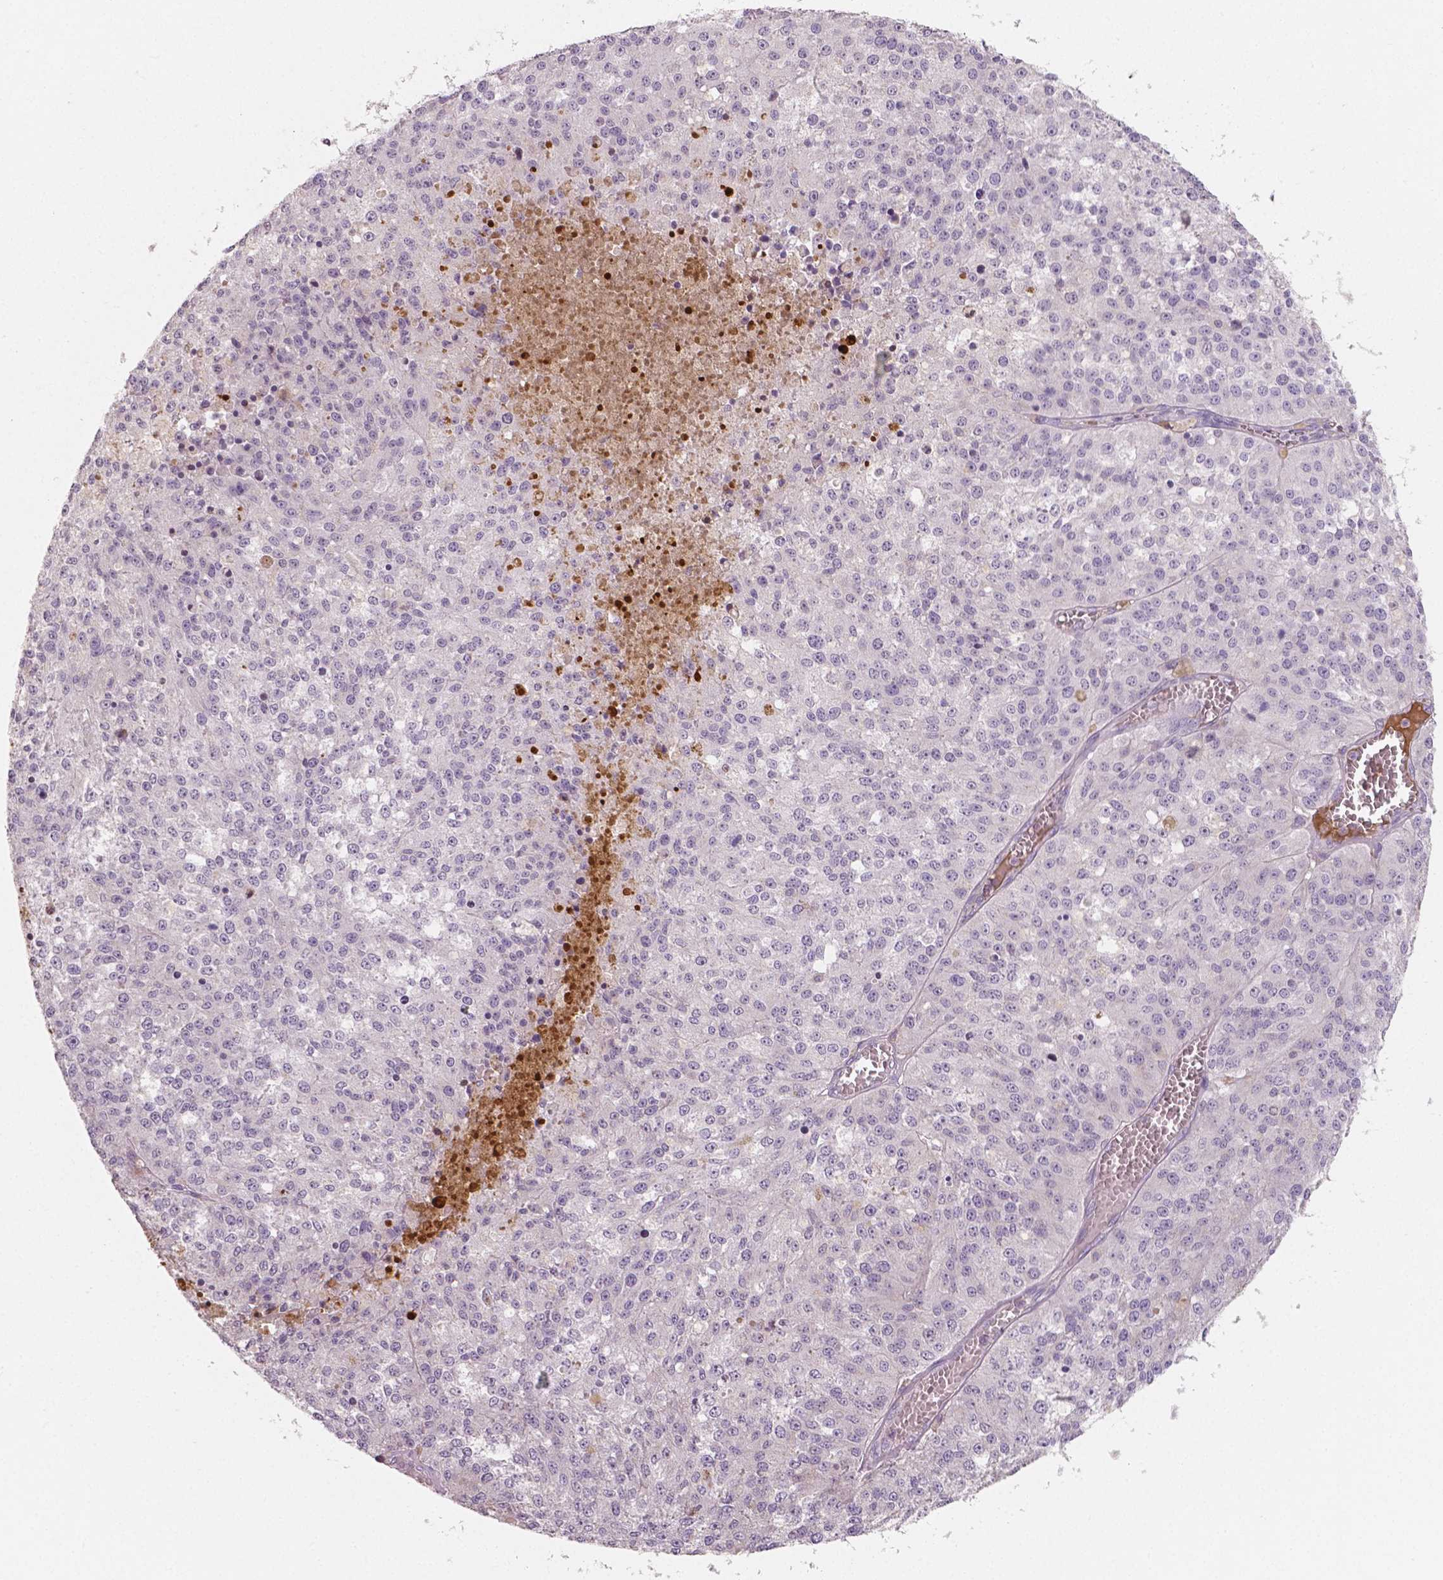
{"staining": {"intensity": "negative", "quantity": "none", "location": "none"}, "tissue": "melanoma", "cell_type": "Tumor cells", "image_type": "cancer", "snomed": [{"axis": "morphology", "description": "Malignant melanoma, Metastatic site"}, {"axis": "topography", "description": "Lymph node"}], "caption": "An image of melanoma stained for a protein demonstrates no brown staining in tumor cells.", "gene": "APOA4", "patient": {"sex": "female", "age": 64}}